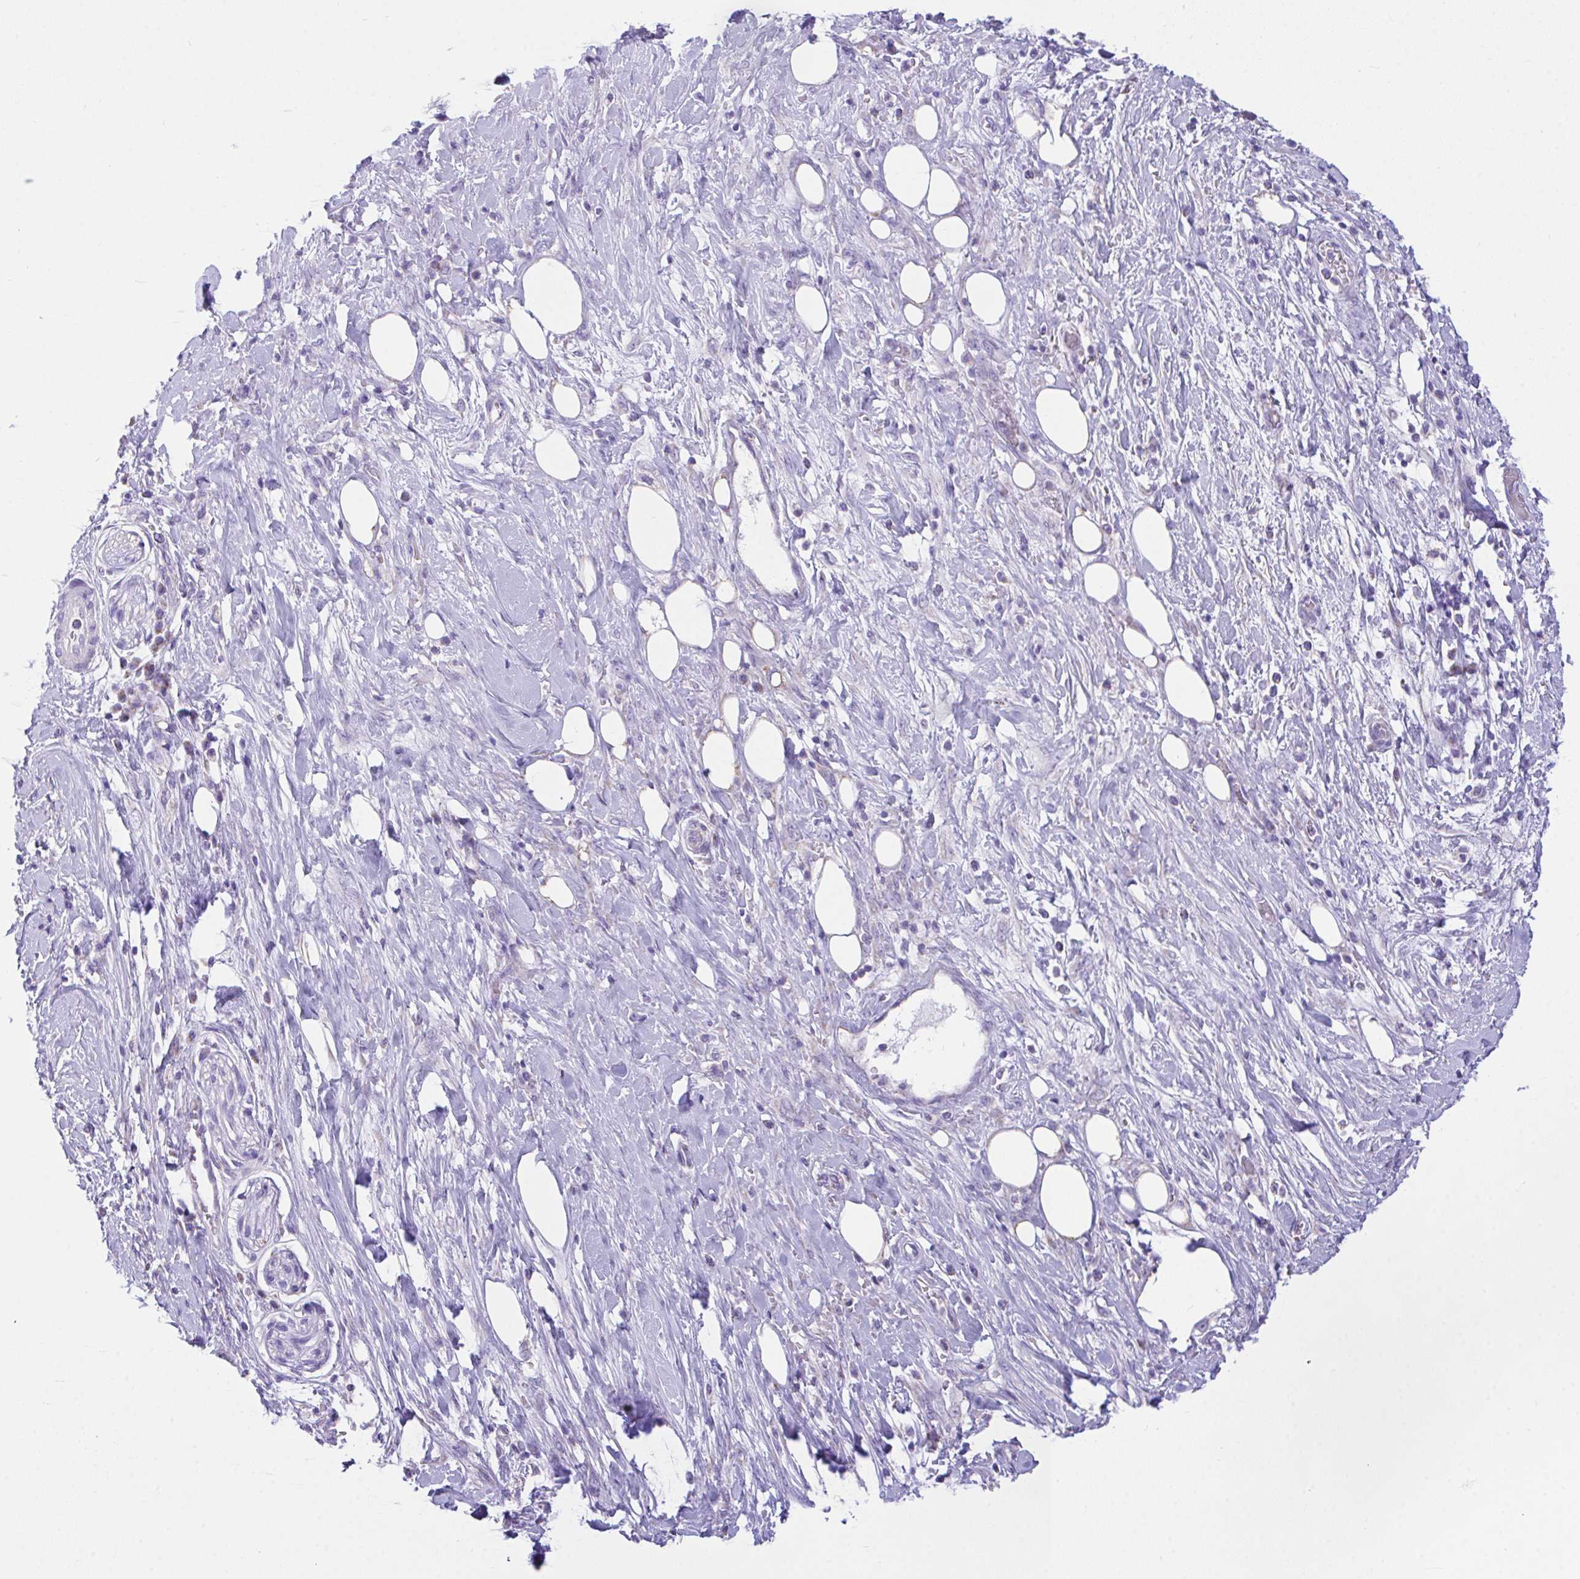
{"staining": {"intensity": "negative", "quantity": "none", "location": "none"}, "tissue": "pancreatic cancer", "cell_type": "Tumor cells", "image_type": "cancer", "snomed": [{"axis": "morphology", "description": "Adenocarcinoma, NOS"}, {"axis": "topography", "description": "Pancreas"}], "caption": "DAB immunohistochemical staining of human pancreatic cancer (adenocarcinoma) displays no significant staining in tumor cells. (DAB immunohistochemistry (IHC) with hematoxylin counter stain).", "gene": "NLRP8", "patient": {"sex": "male", "age": 44}}